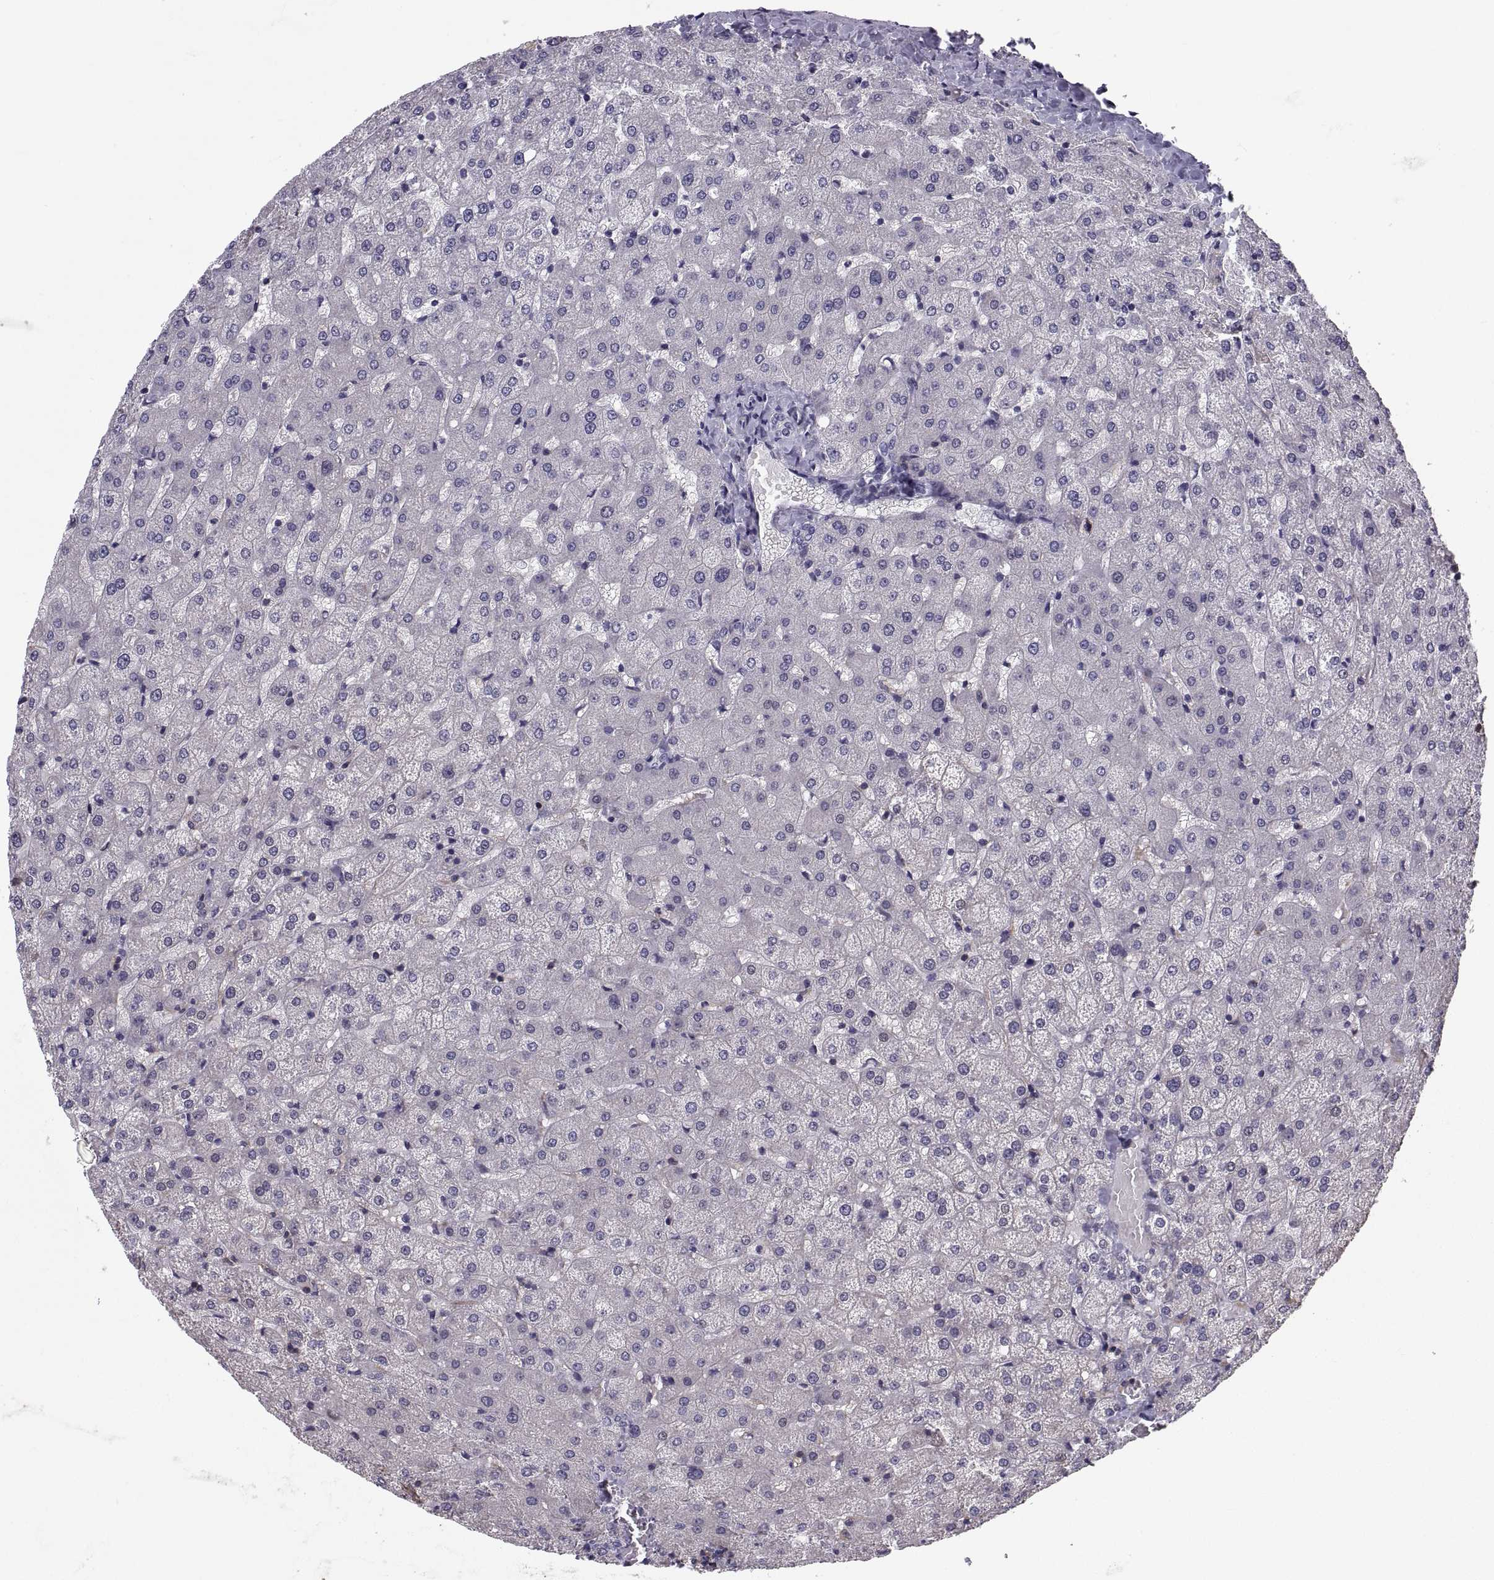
{"staining": {"intensity": "negative", "quantity": "none", "location": "none"}, "tissue": "liver", "cell_type": "Cholangiocytes", "image_type": "normal", "snomed": [{"axis": "morphology", "description": "Normal tissue, NOS"}, {"axis": "topography", "description": "Liver"}], "caption": "Immunohistochemistry (IHC) histopathology image of unremarkable liver stained for a protein (brown), which exhibits no expression in cholangiocytes.", "gene": "ANO1", "patient": {"sex": "female", "age": 50}}